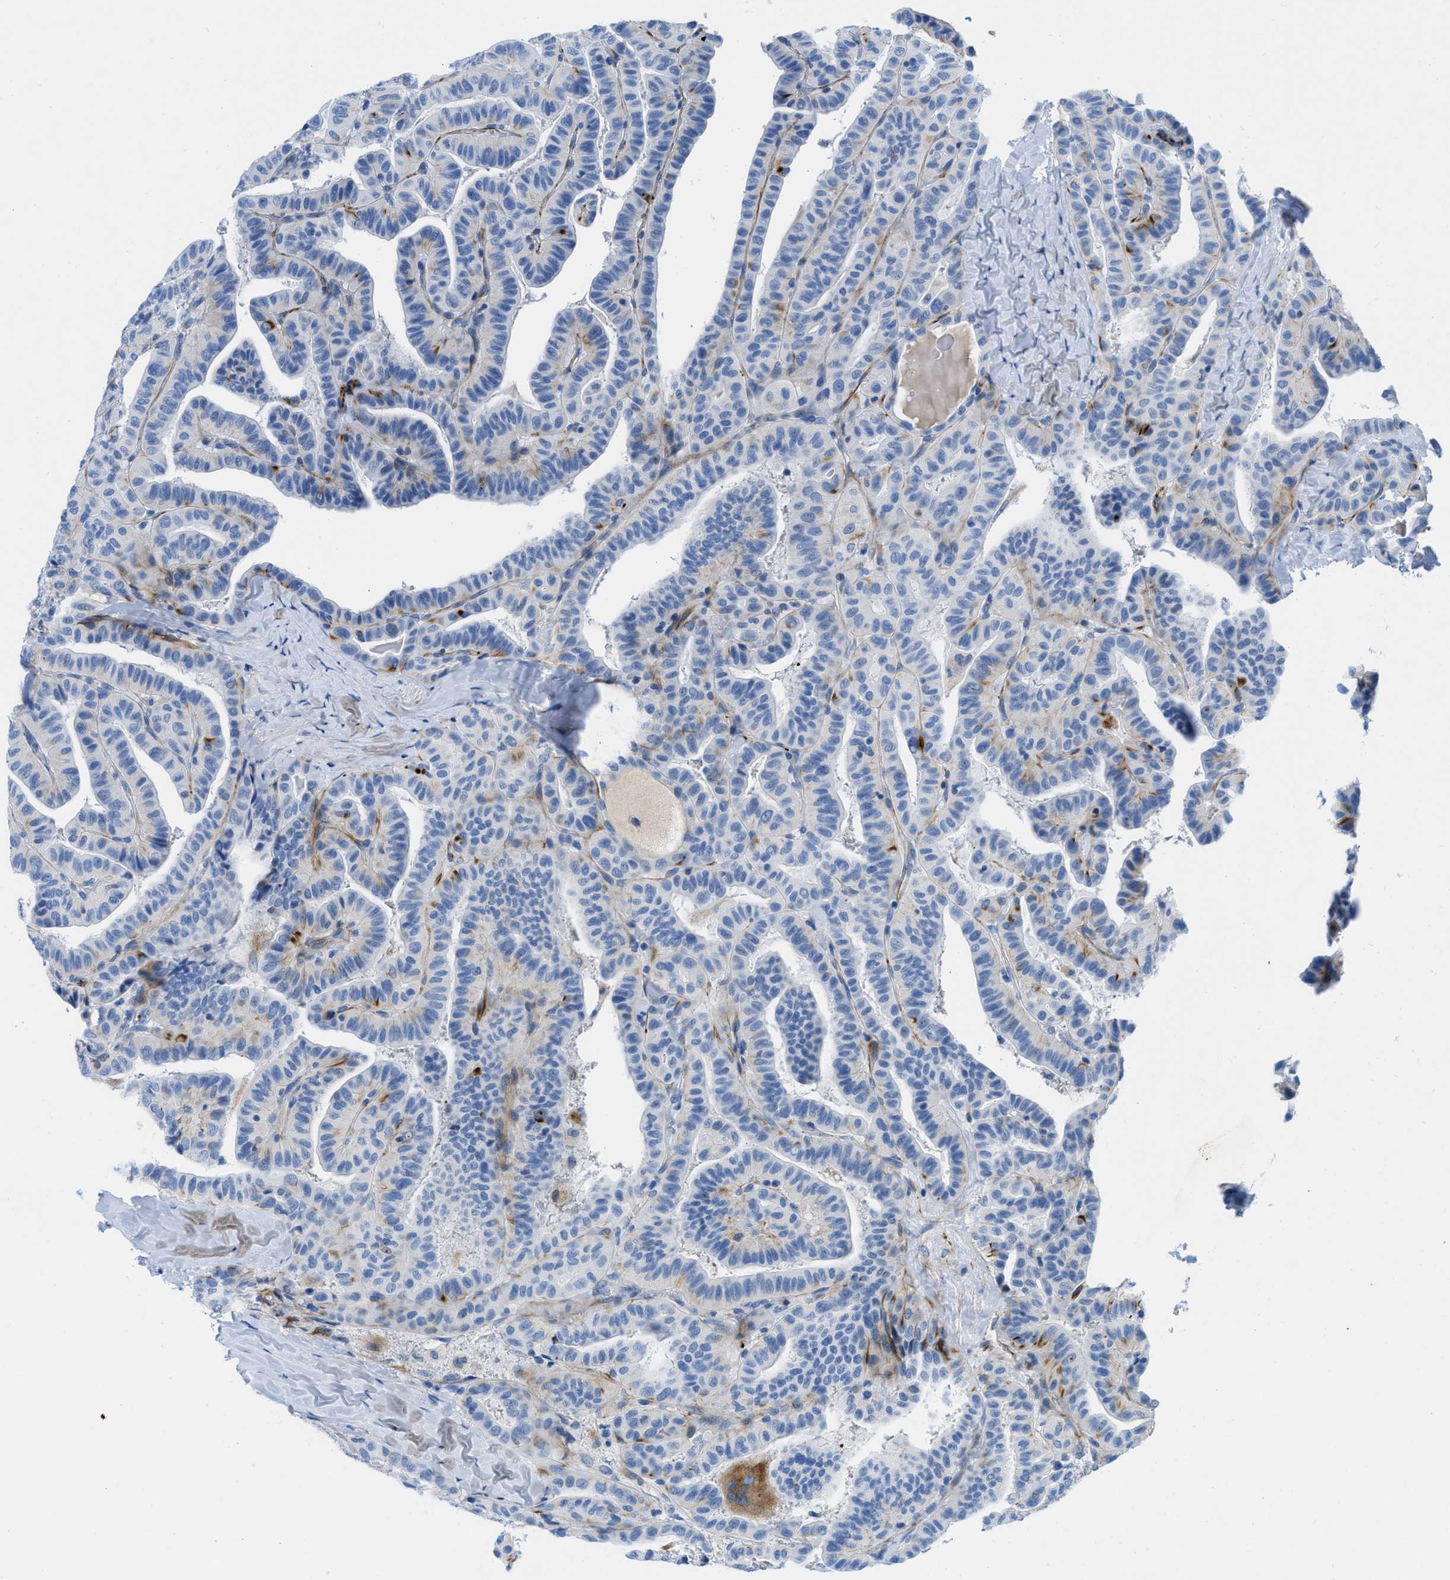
{"staining": {"intensity": "moderate", "quantity": "<25%", "location": "cytoplasmic/membranous"}, "tissue": "thyroid cancer", "cell_type": "Tumor cells", "image_type": "cancer", "snomed": [{"axis": "morphology", "description": "Papillary adenocarcinoma, NOS"}, {"axis": "topography", "description": "Thyroid gland"}], "caption": "Immunohistochemical staining of thyroid papillary adenocarcinoma reveals low levels of moderate cytoplasmic/membranous expression in approximately <25% of tumor cells.", "gene": "XCR1", "patient": {"sex": "male", "age": 77}}